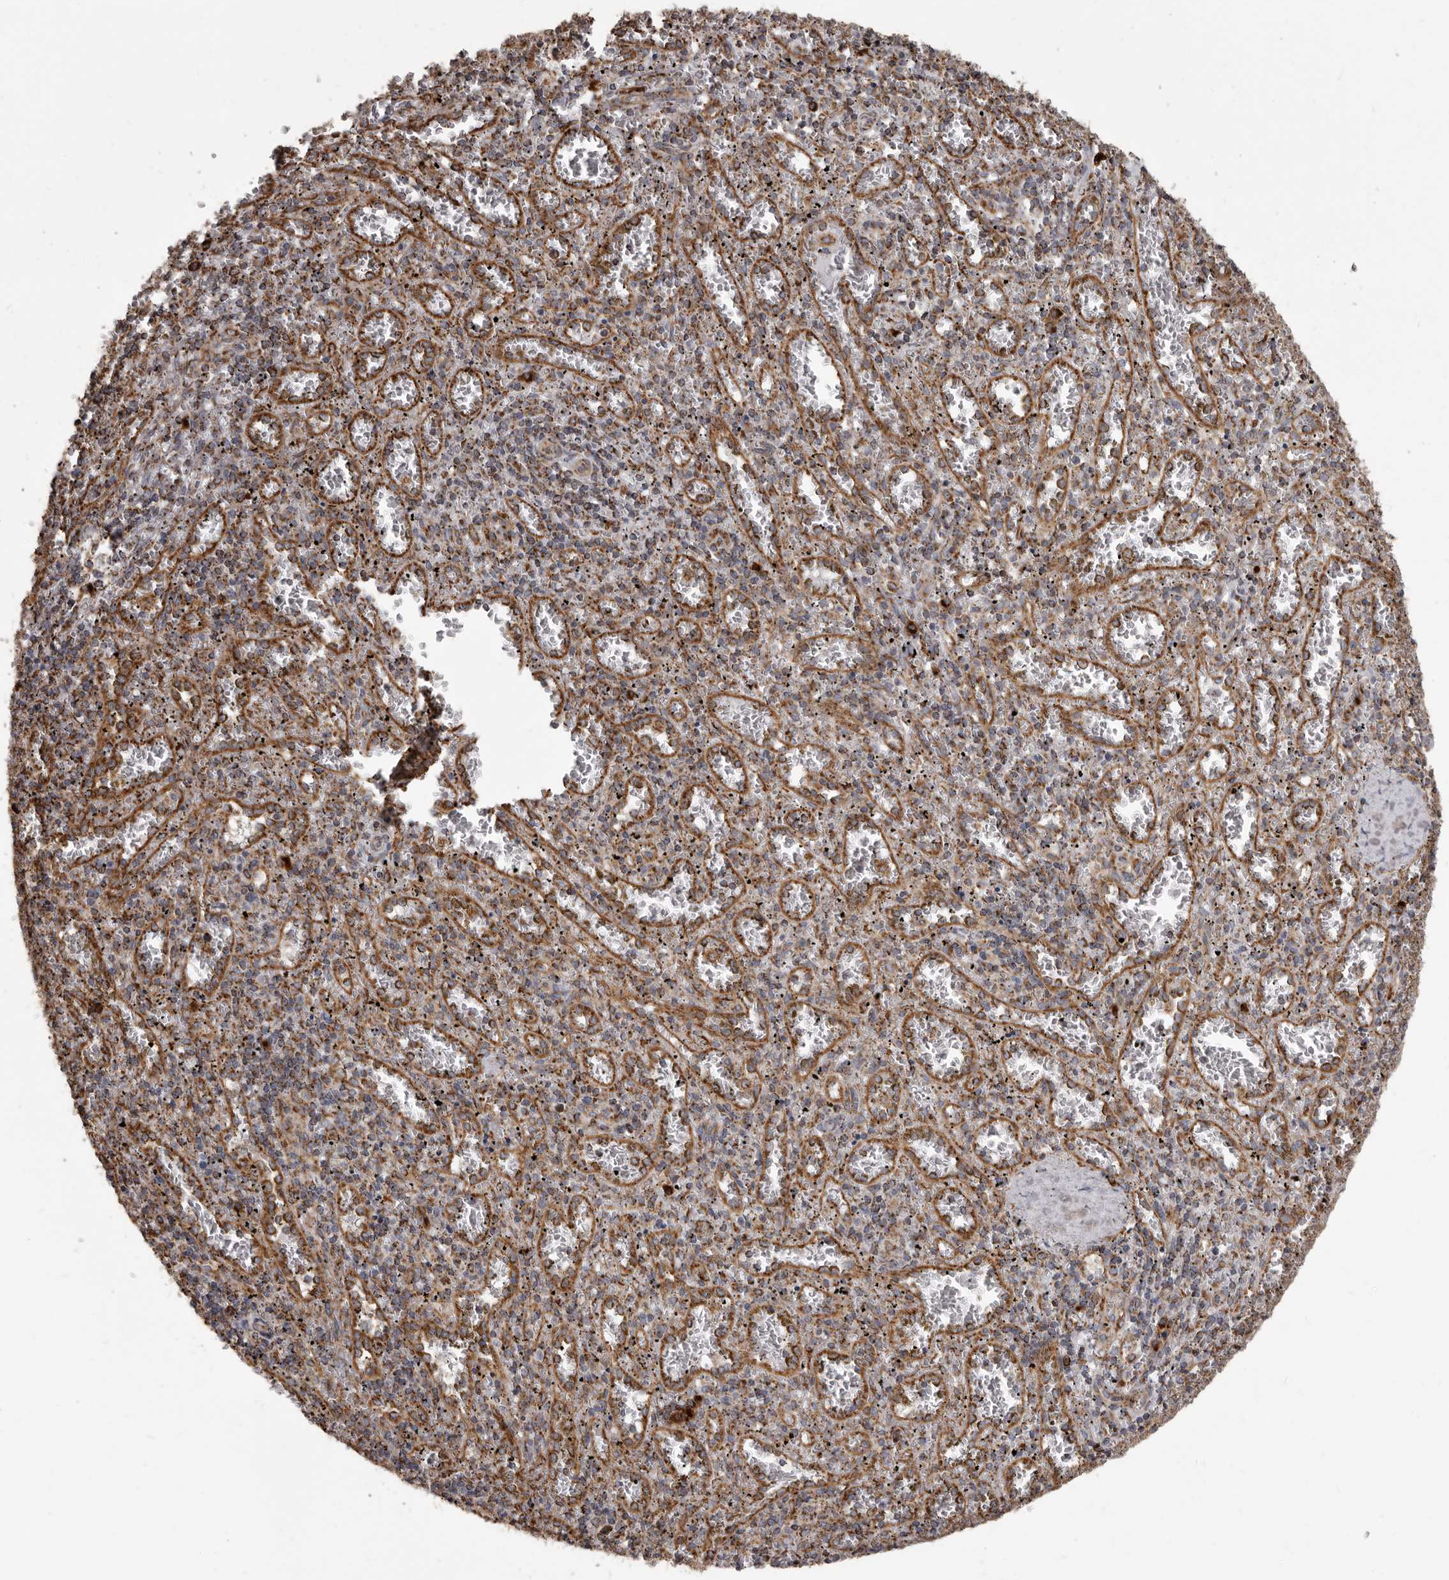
{"staining": {"intensity": "moderate", "quantity": "25%-75%", "location": "cytoplasmic/membranous"}, "tissue": "spleen", "cell_type": "Cells in red pulp", "image_type": "normal", "snomed": [{"axis": "morphology", "description": "Normal tissue, NOS"}, {"axis": "topography", "description": "Spleen"}], "caption": "Normal spleen was stained to show a protein in brown. There is medium levels of moderate cytoplasmic/membranous positivity in approximately 25%-75% of cells in red pulp.", "gene": "CDK5RAP3", "patient": {"sex": "male", "age": 11}}